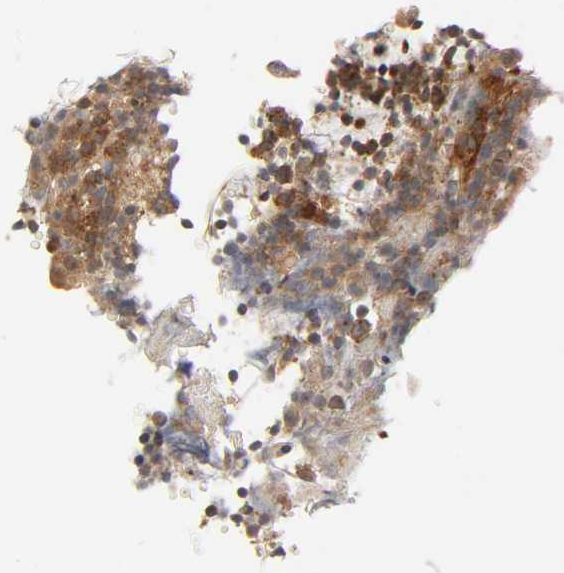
{"staining": {"intensity": "moderate", "quantity": ">75%", "location": "cytoplasmic/membranous"}, "tissue": "tonsil", "cell_type": "Germinal center cells", "image_type": "normal", "snomed": [{"axis": "morphology", "description": "Normal tissue, NOS"}, {"axis": "topography", "description": "Tonsil"}], "caption": "An image showing moderate cytoplasmic/membranous expression in about >75% of germinal center cells in benign tonsil, as visualized by brown immunohistochemical staining.", "gene": "NEMF", "patient": {"sex": "female", "age": 40}}